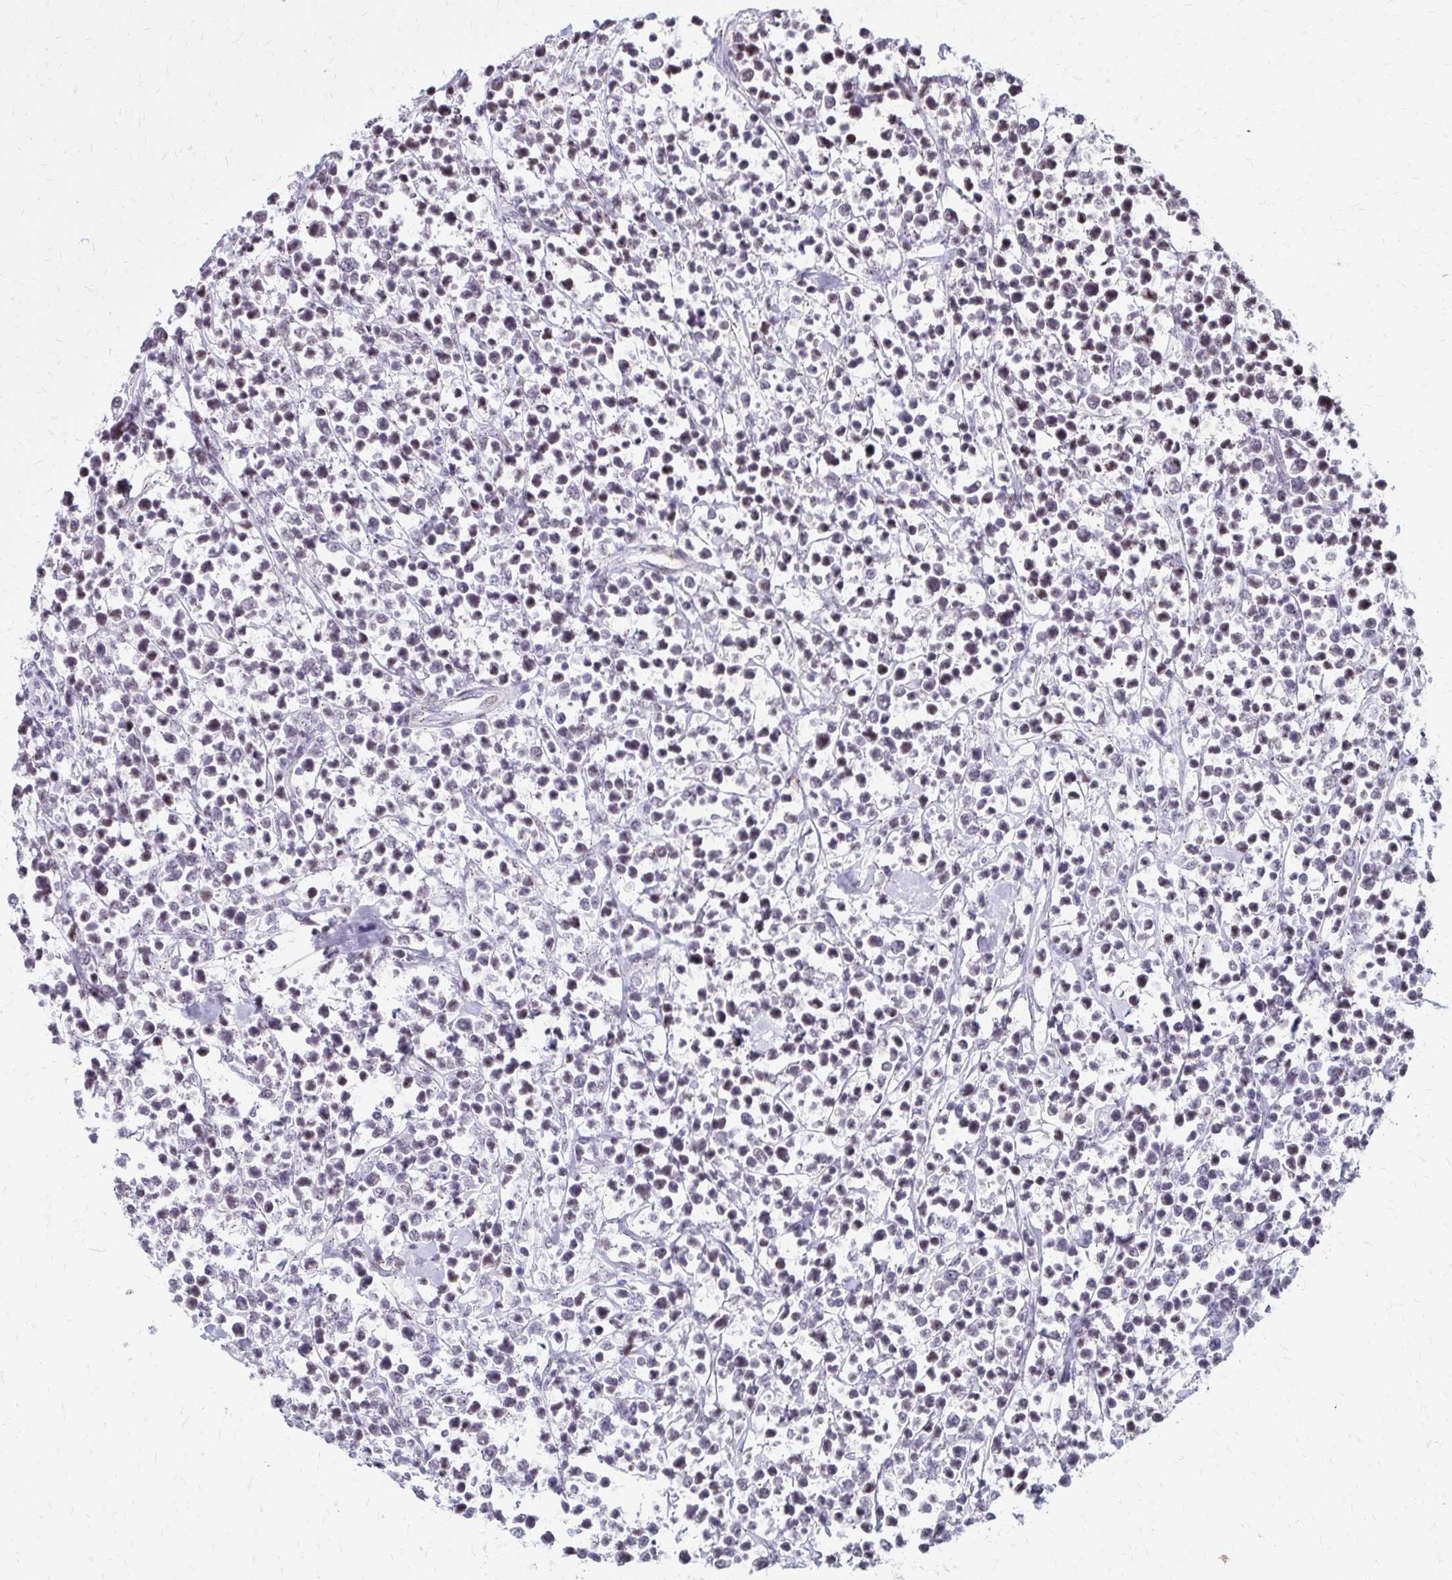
{"staining": {"intensity": "negative", "quantity": "none", "location": "none"}, "tissue": "lymphoma", "cell_type": "Tumor cells", "image_type": "cancer", "snomed": [{"axis": "morphology", "description": "Malignant lymphoma, non-Hodgkin's type, High grade"}, {"axis": "topography", "description": "Soft tissue"}], "caption": "High-grade malignant lymphoma, non-Hodgkin's type was stained to show a protein in brown. There is no significant expression in tumor cells.", "gene": "TOB1", "patient": {"sex": "female", "age": 56}}